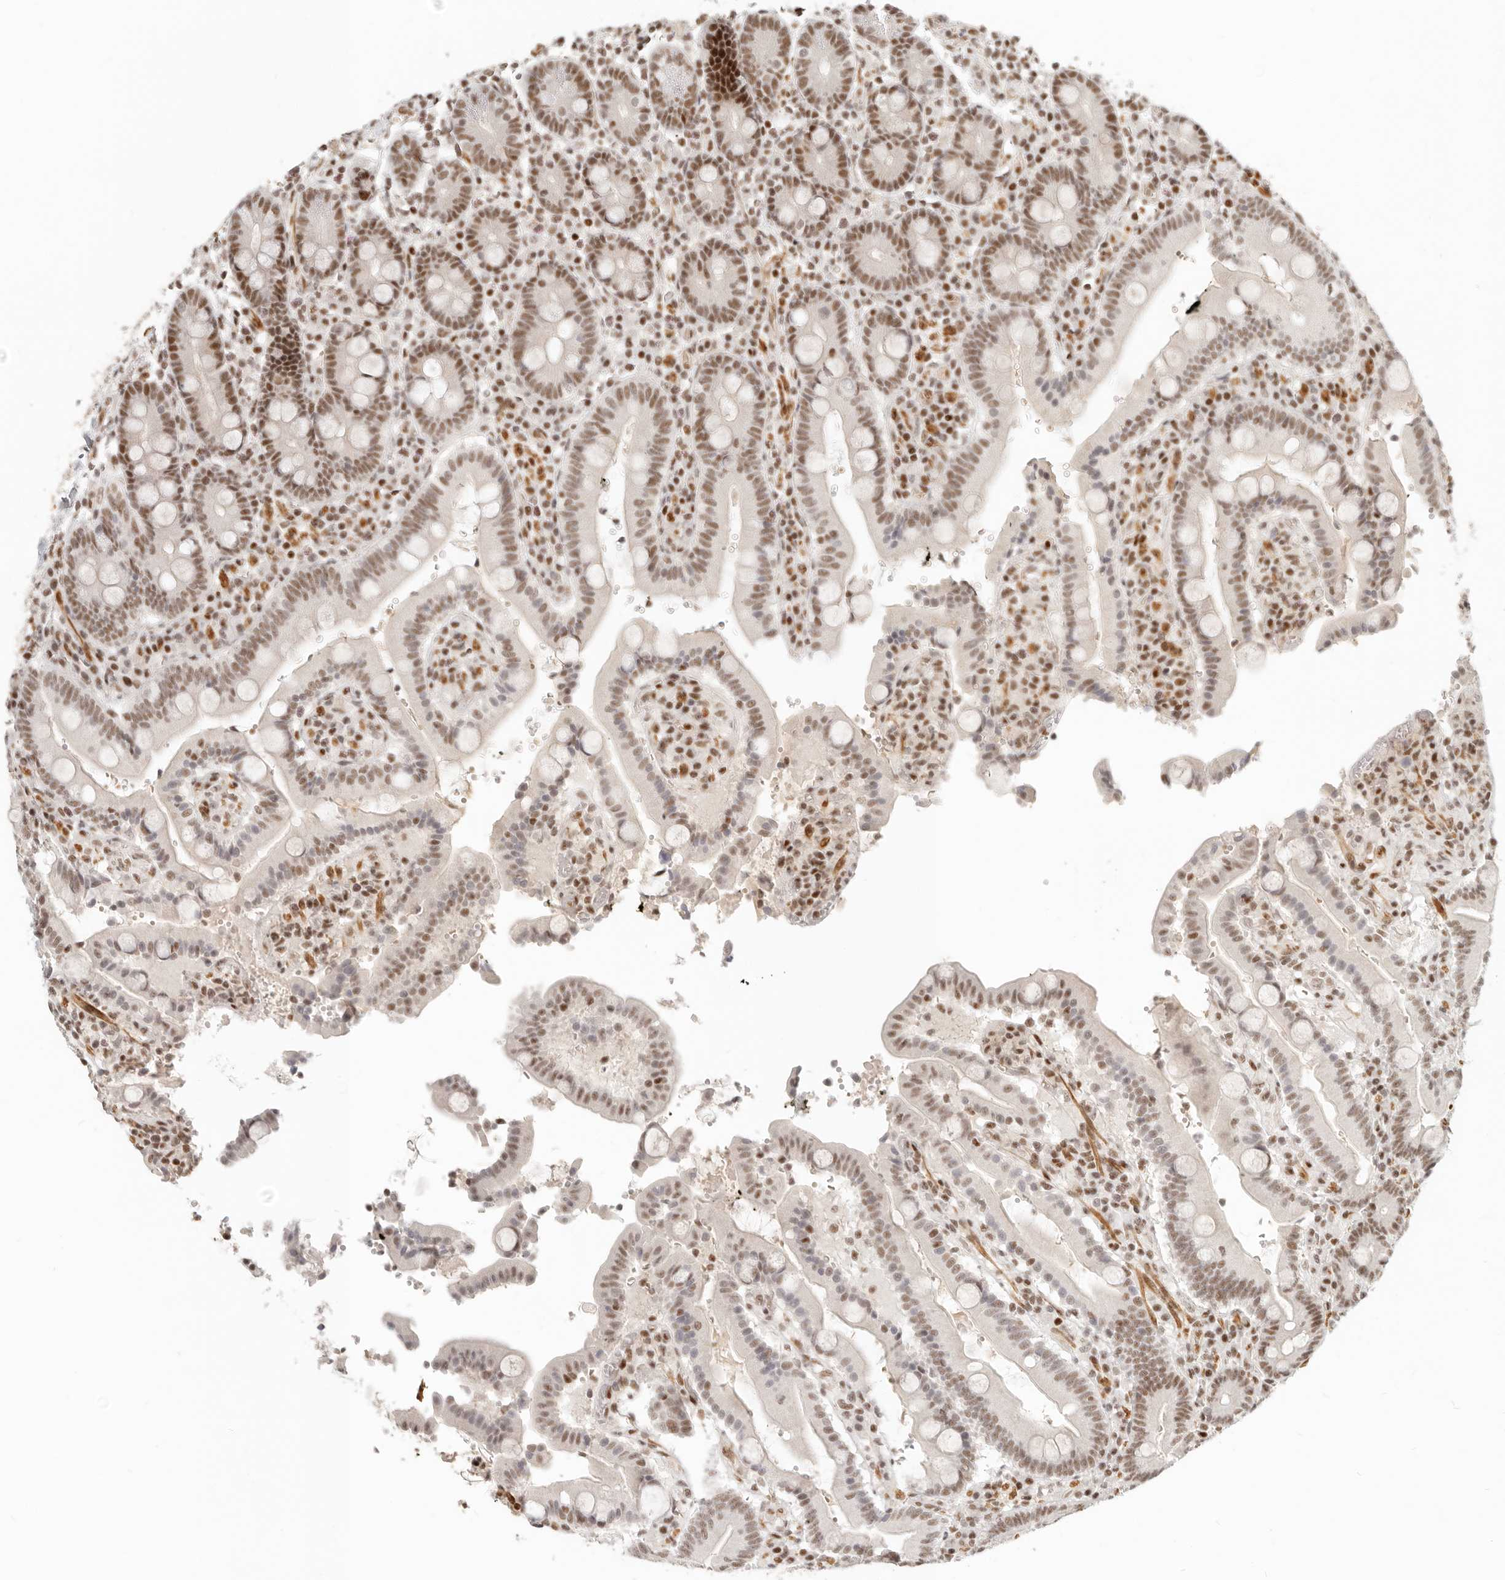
{"staining": {"intensity": "moderate", "quantity": ">75%", "location": "nuclear"}, "tissue": "duodenum", "cell_type": "Glandular cells", "image_type": "normal", "snomed": [{"axis": "morphology", "description": "Normal tissue, NOS"}, {"axis": "topography", "description": "Small intestine, NOS"}], "caption": "Moderate nuclear protein expression is identified in about >75% of glandular cells in duodenum. (brown staining indicates protein expression, while blue staining denotes nuclei).", "gene": "GABPA", "patient": {"sex": "female", "age": 71}}